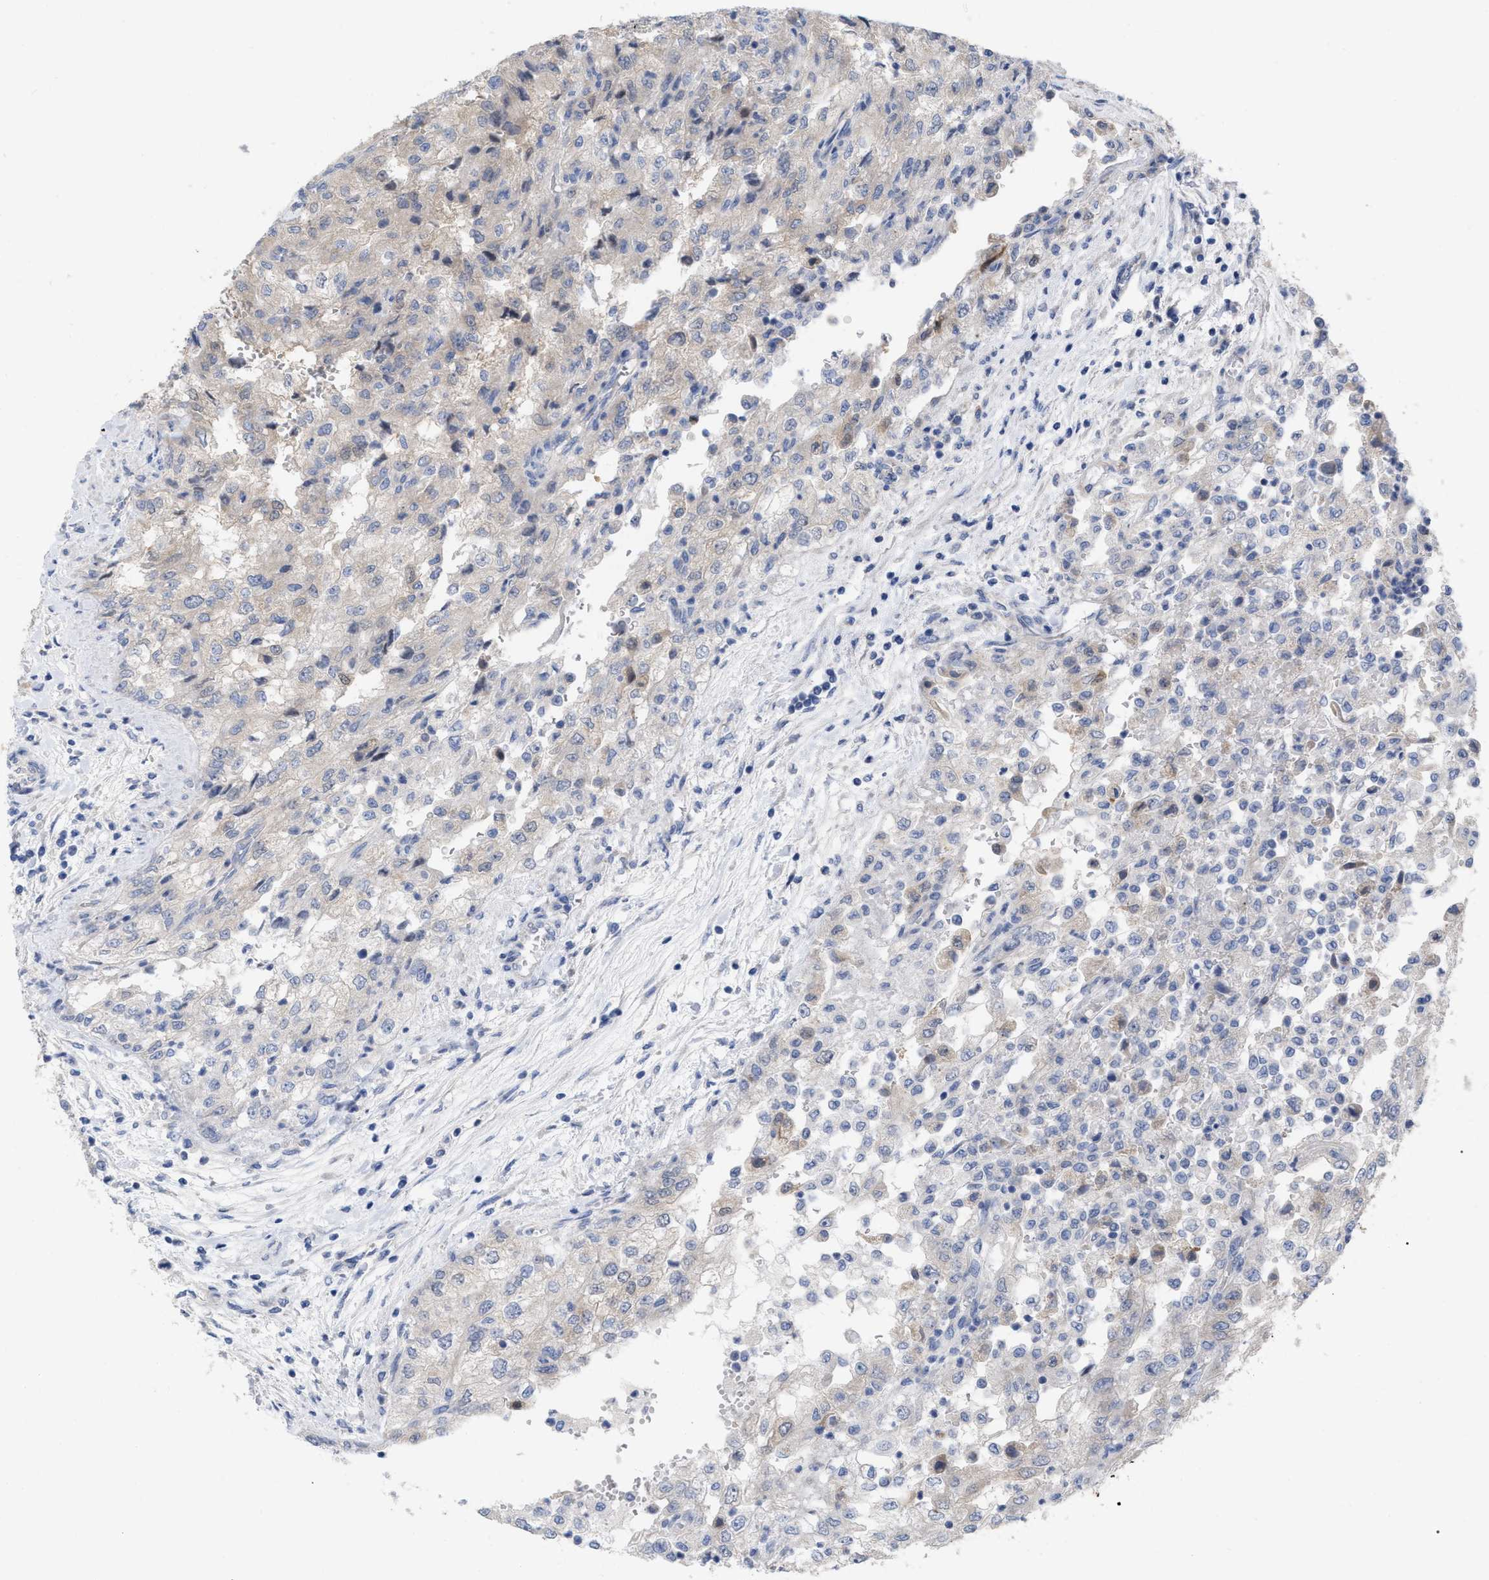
{"staining": {"intensity": "negative", "quantity": "none", "location": "none"}, "tissue": "renal cancer", "cell_type": "Tumor cells", "image_type": "cancer", "snomed": [{"axis": "morphology", "description": "Adenocarcinoma, NOS"}, {"axis": "topography", "description": "Kidney"}], "caption": "Renal cancer stained for a protein using immunohistochemistry (IHC) shows no expression tumor cells.", "gene": "VIP", "patient": {"sex": "female", "age": 54}}